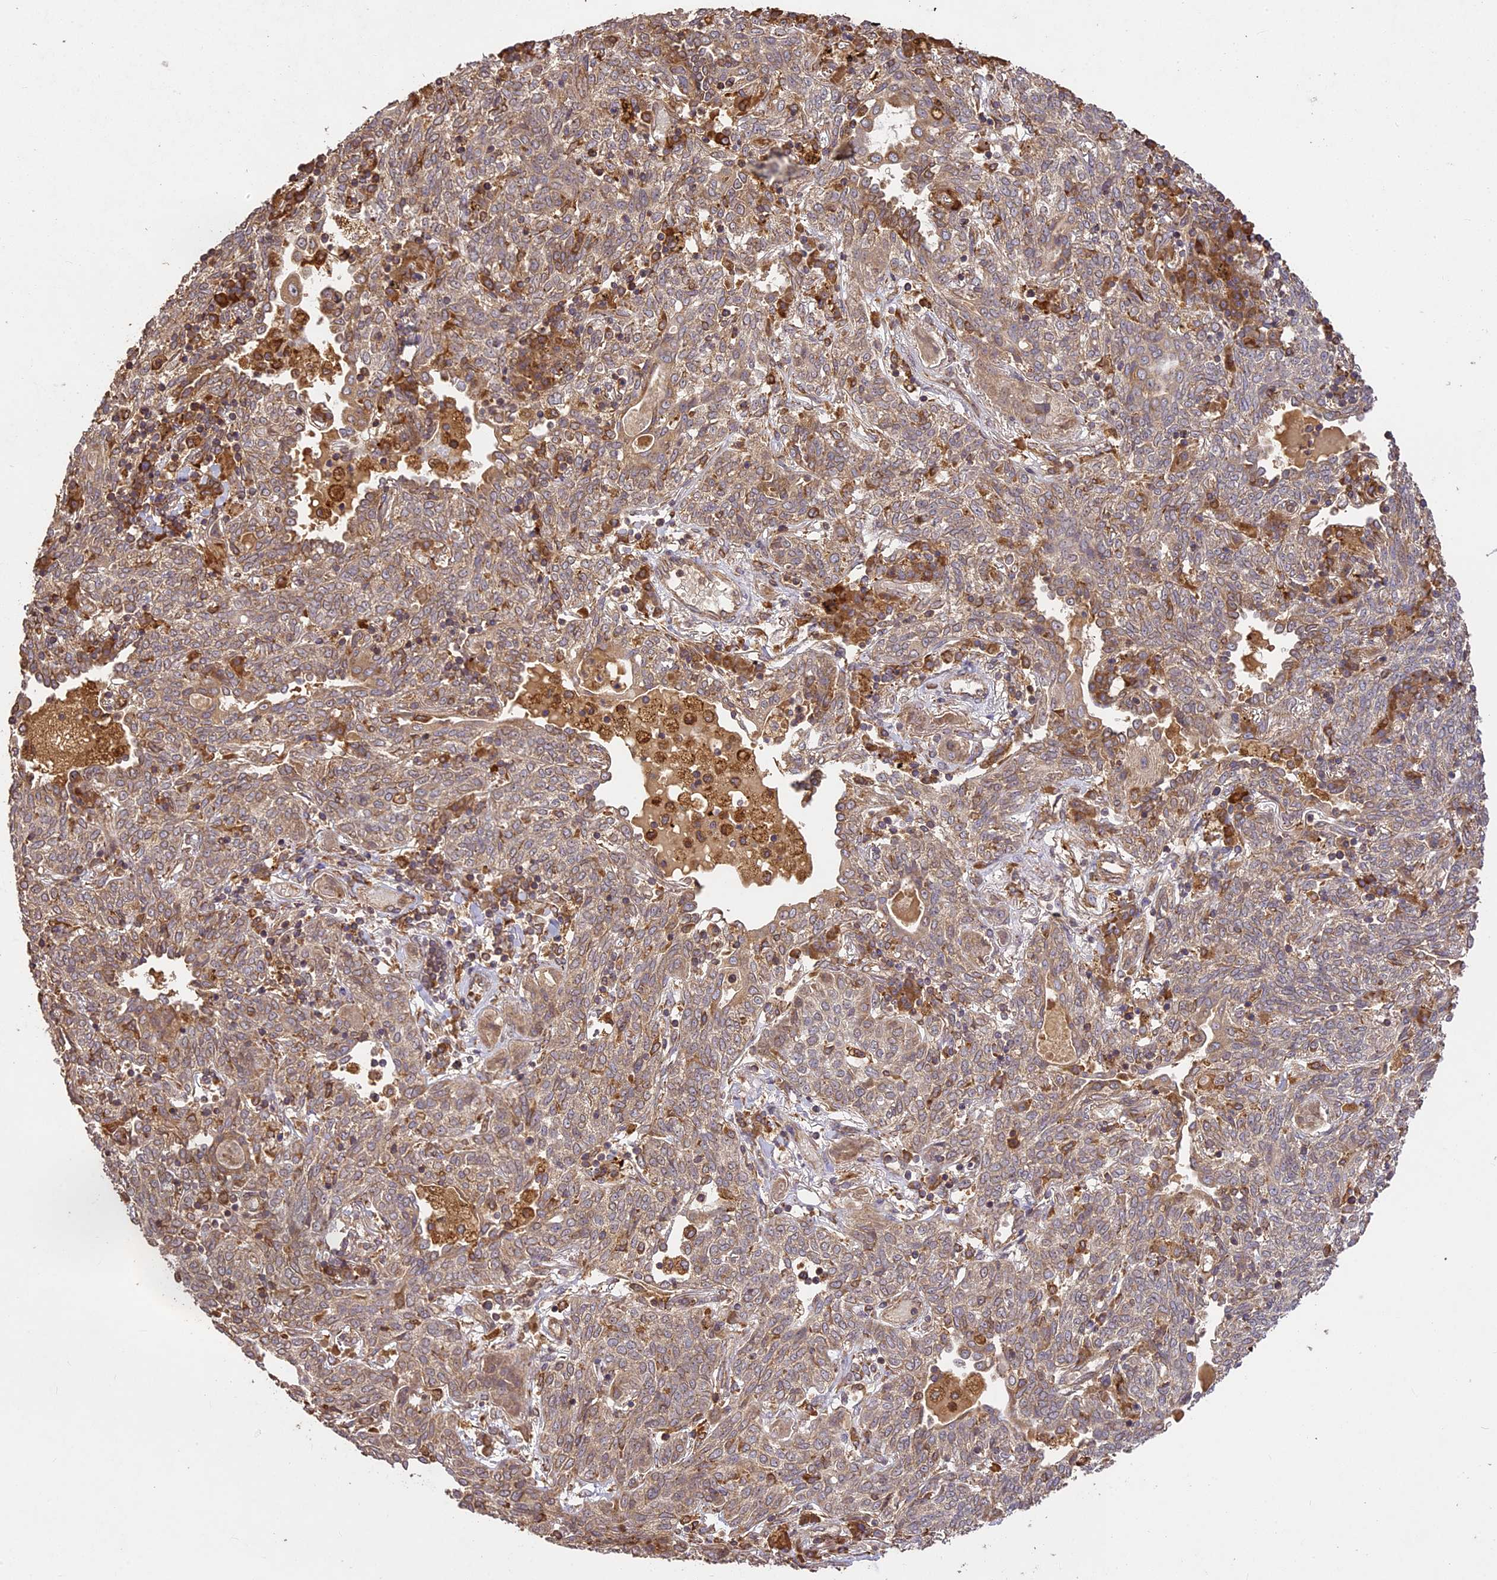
{"staining": {"intensity": "weak", "quantity": ">75%", "location": "cytoplasmic/membranous"}, "tissue": "lung cancer", "cell_type": "Tumor cells", "image_type": "cancer", "snomed": [{"axis": "morphology", "description": "Squamous cell carcinoma, NOS"}, {"axis": "topography", "description": "Lung"}], "caption": "High-magnification brightfield microscopy of lung squamous cell carcinoma stained with DAB (brown) and counterstained with hematoxylin (blue). tumor cells exhibit weak cytoplasmic/membranous expression is seen in approximately>75% of cells.", "gene": "BRAP", "patient": {"sex": "female", "age": 70}}